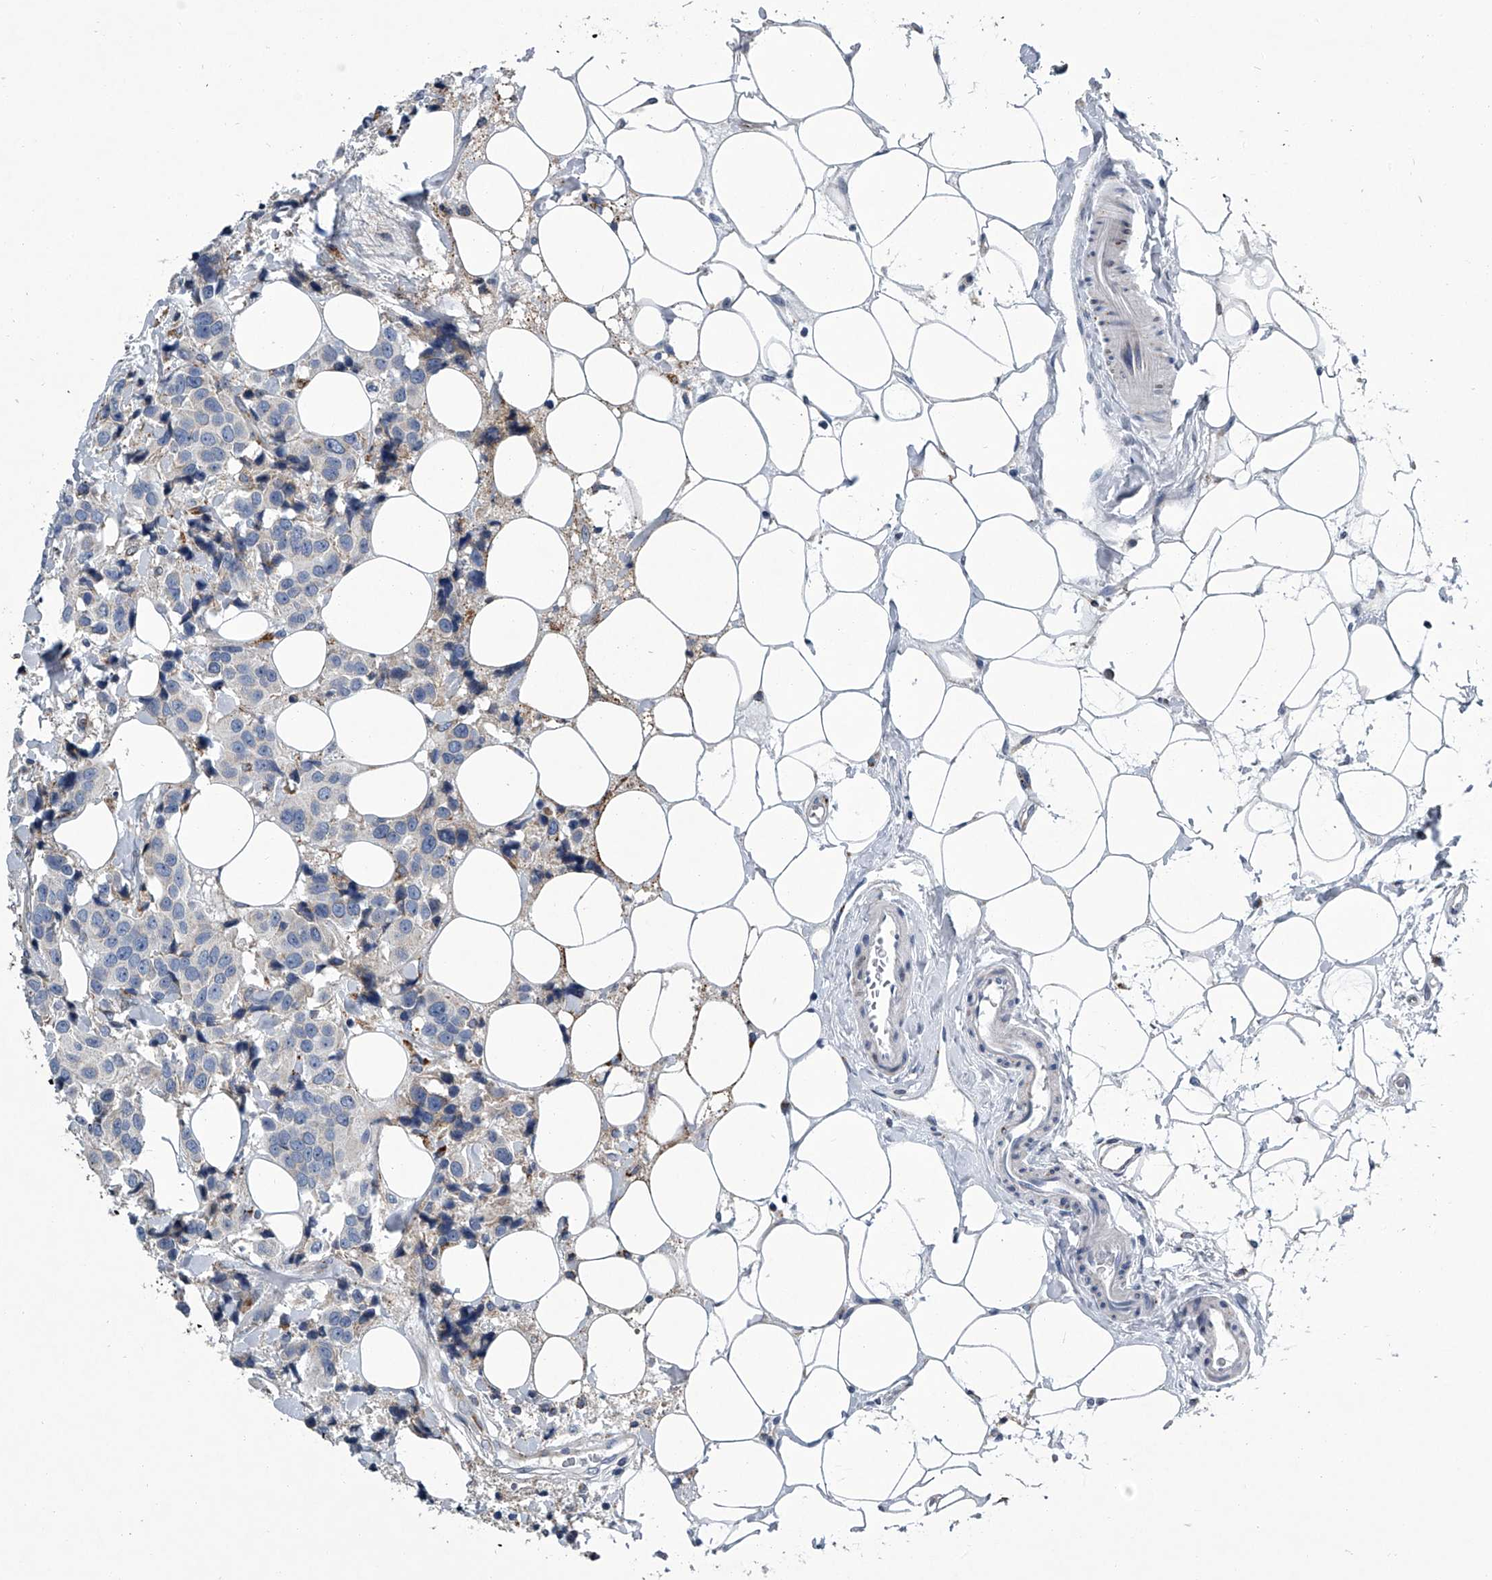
{"staining": {"intensity": "negative", "quantity": "none", "location": "none"}, "tissue": "breast cancer", "cell_type": "Tumor cells", "image_type": "cancer", "snomed": [{"axis": "morphology", "description": "Normal tissue, NOS"}, {"axis": "morphology", "description": "Duct carcinoma"}, {"axis": "topography", "description": "Breast"}], "caption": "An image of intraductal carcinoma (breast) stained for a protein exhibits no brown staining in tumor cells. The staining was performed using DAB to visualize the protein expression in brown, while the nuclei were stained in blue with hematoxylin (Magnification: 20x).", "gene": "TMEM63C", "patient": {"sex": "female", "age": 39}}